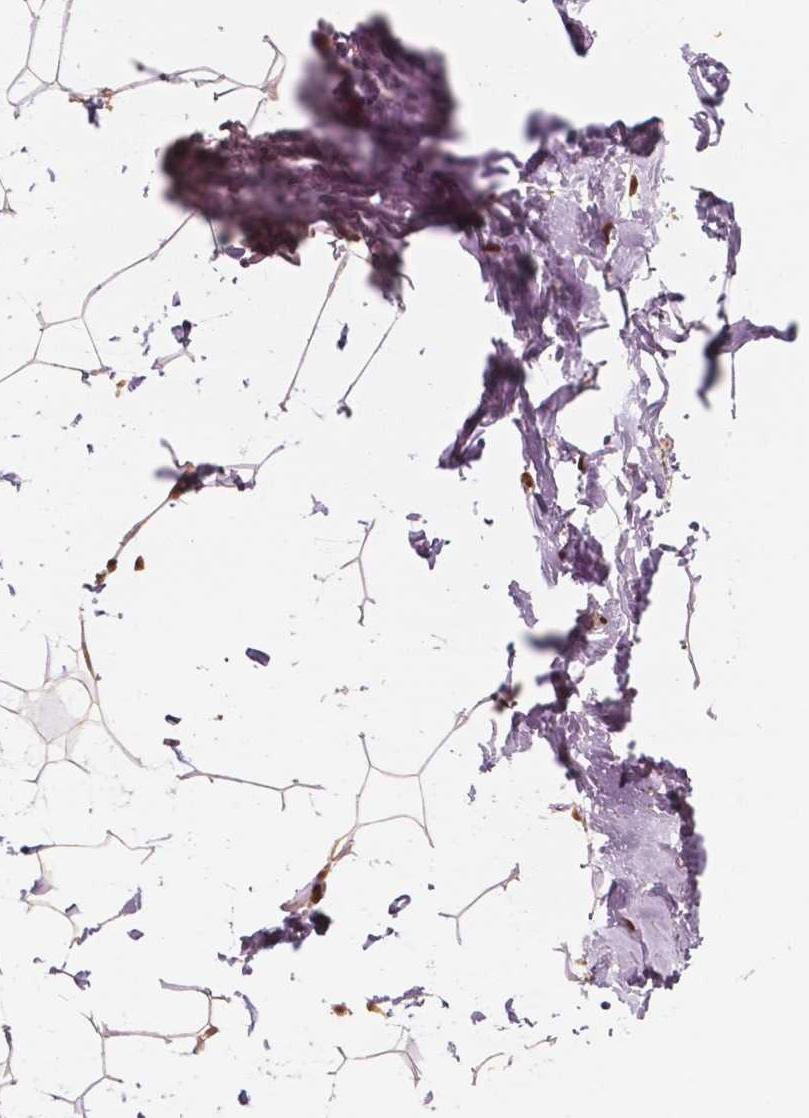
{"staining": {"intensity": "moderate", "quantity": "25%-75%", "location": "cytoplasmic/membranous,nuclear"}, "tissue": "breast", "cell_type": "Adipocytes", "image_type": "normal", "snomed": [{"axis": "morphology", "description": "Normal tissue, NOS"}, {"axis": "topography", "description": "Breast"}], "caption": "Brown immunohistochemical staining in benign breast displays moderate cytoplasmic/membranous,nuclear expression in approximately 25%-75% of adipocytes. (IHC, brightfield microscopy, high magnification).", "gene": "TBC1D17", "patient": {"sex": "female", "age": 32}}